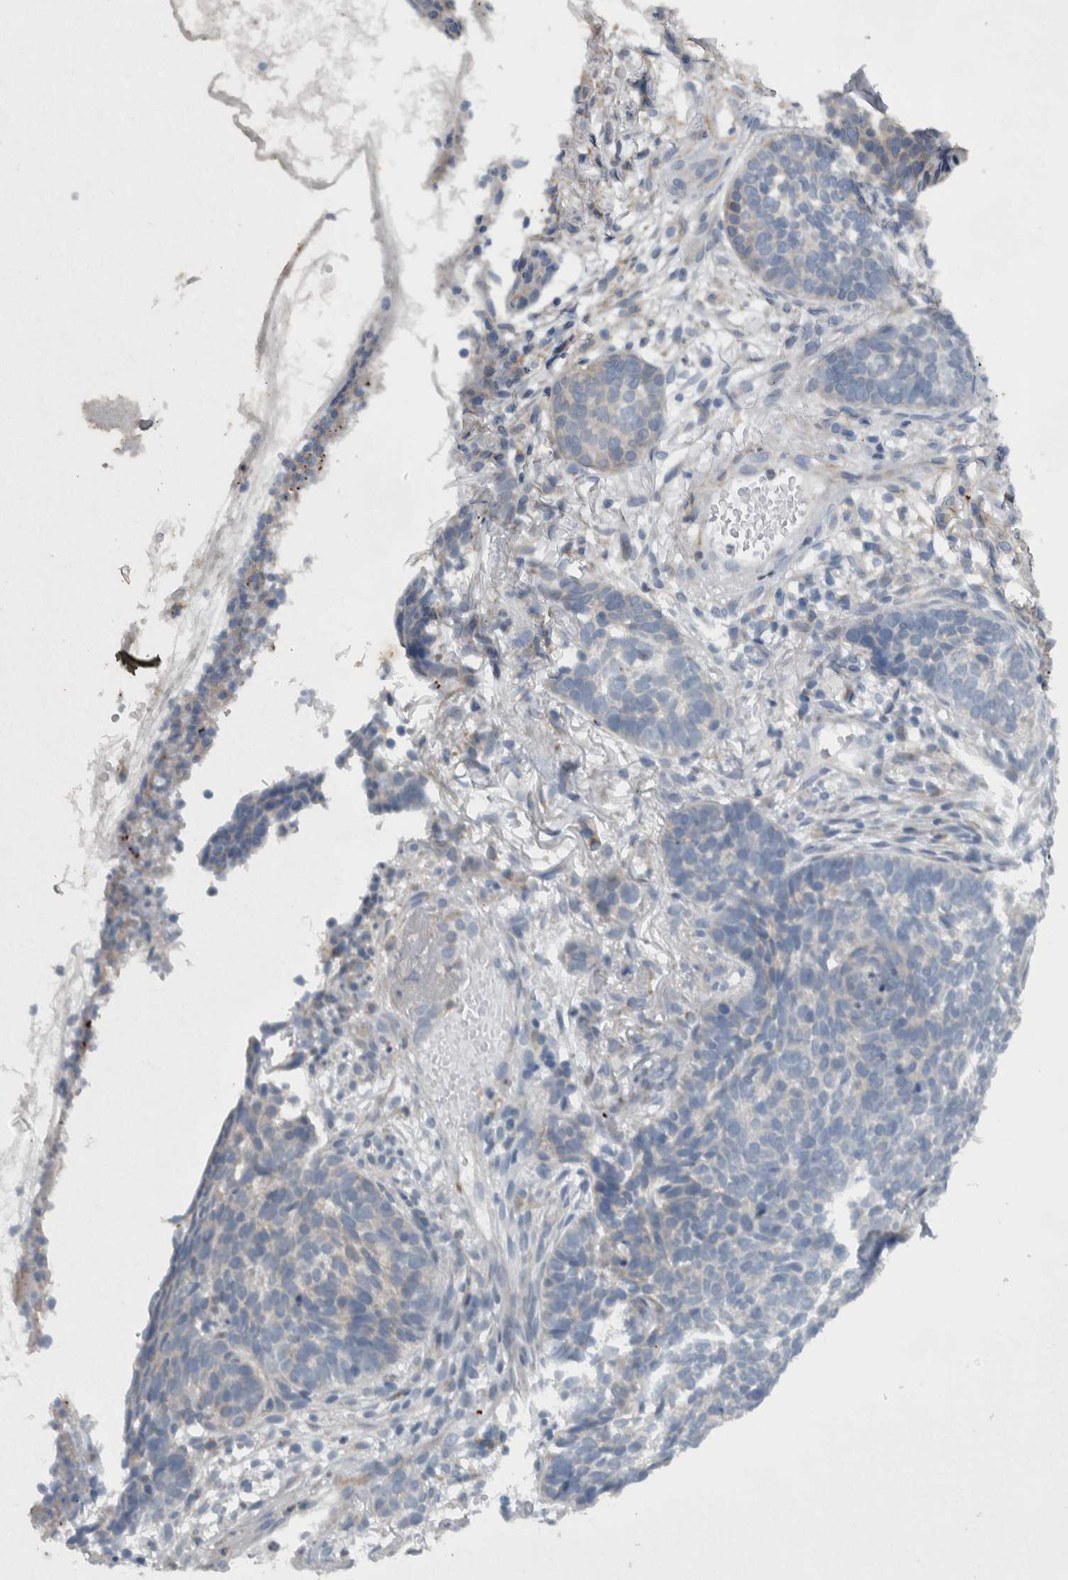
{"staining": {"intensity": "negative", "quantity": "none", "location": "none"}, "tissue": "skin cancer", "cell_type": "Tumor cells", "image_type": "cancer", "snomed": [{"axis": "morphology", "description": "Basal cell carcinoma"}, {"axis": "topography", "description": "Skin"}], "caption": "Immunohistochemistry (IHC) image of neoplastic tissue: skin cancer (basal cell carcinoma) stained with DAB (3,3'-diaminobenzidine) reveals no significant protein expression in tumor cells.", "gene": "NT5C2", "patient": {"sex": "male", "age": 85}}